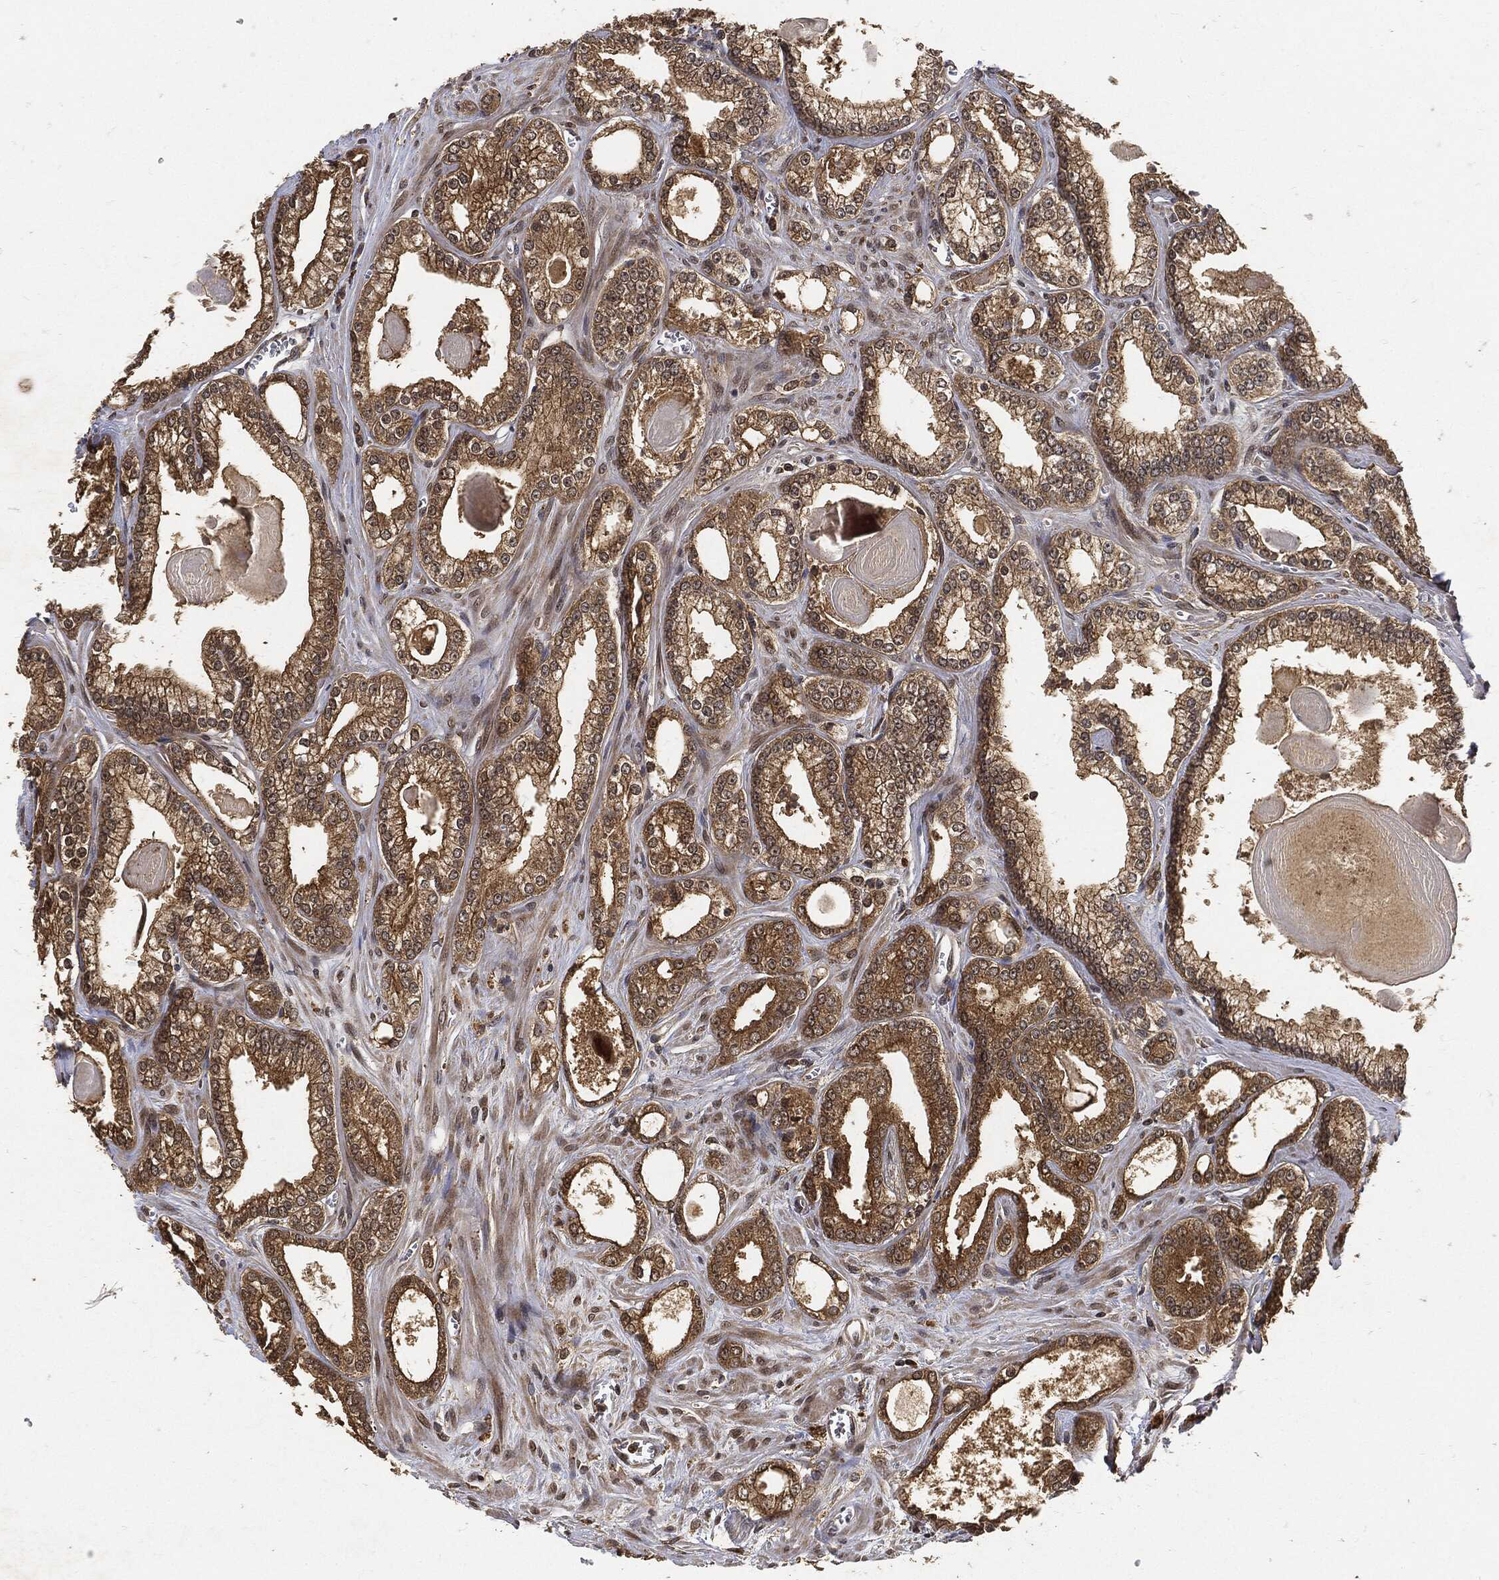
{"staining": {"intensity": "moderate", "quantity": ">75%", "location": "cytoplasmic/membranous"}, "tissue": "prostate cancer", "cell_type": "Tumor cells", "image_type": "cancer", "snomed": [{"axis": "morphology", "description": "Adenocarcinoma, Medium grade"}, {"axis": "topography", "description": "Prostate"}], "caption": "Protein expression analysis of human prostate cancer reveals moderate cytoplasmic/membranous expression in approximately >75% of tumor cells.", "gene": "ZNF226", "patient": {"sex": "male", "age": 71}}